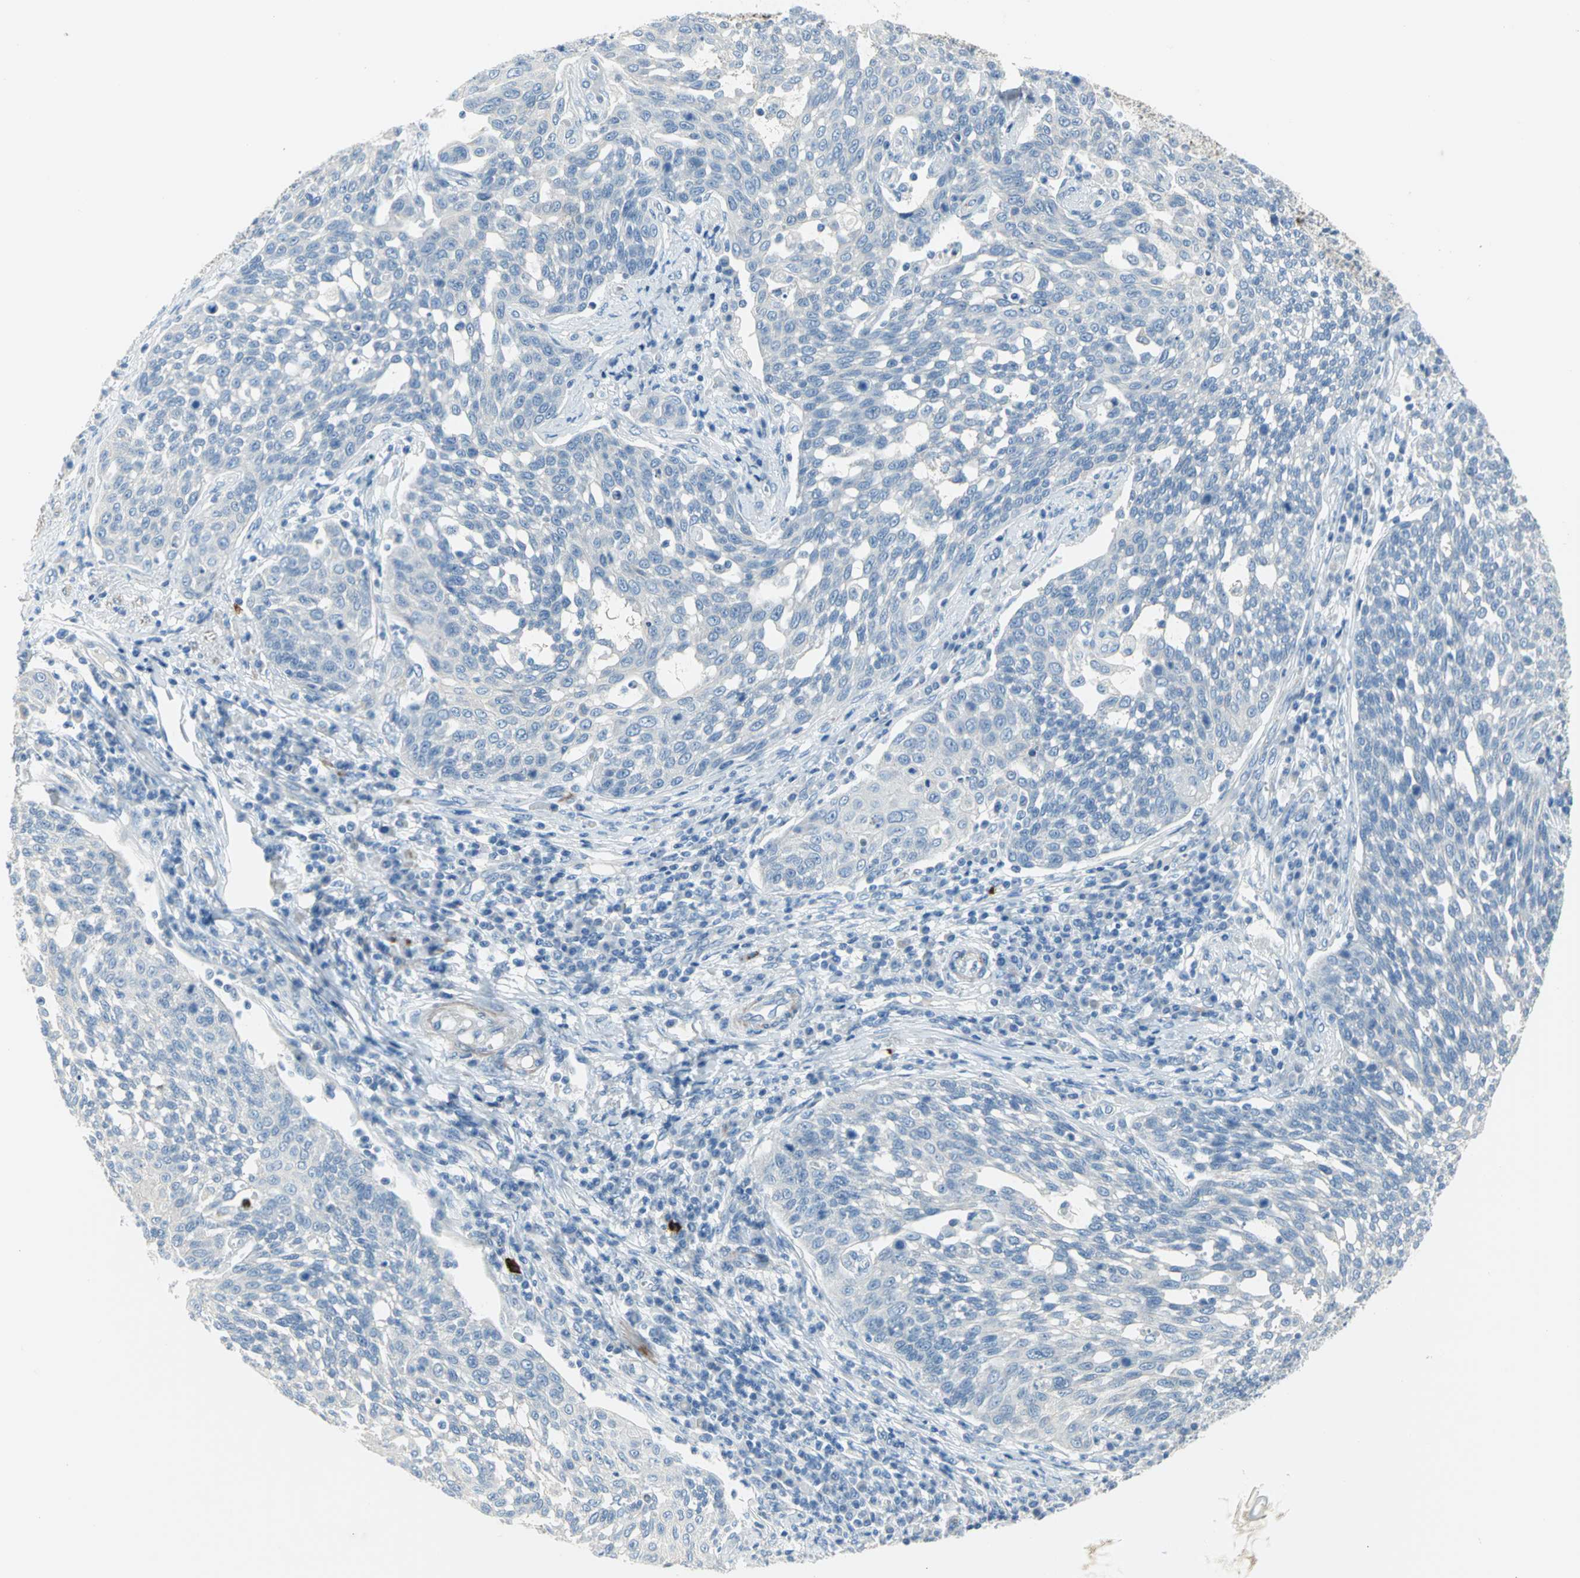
{"staining": {"intensity": "negative", "quantity": "none", "location": "none"}, "tissue": "cervical cancer", "cell_type": "Tumor cells", "image_type": "cancer", "snomed": [{"axis": "morphology", "description": "Squamous cell carcinoma, NOS"}, {"axis": "topography", "description": "Cervix"}], "caption": "The immunohistochemistry (IHC) photomicrograph has no significant staining in tumor cells of cervical cancer tissue.", "gene": "ALOX15", "patient": {"sex": "female", "age": 34}}